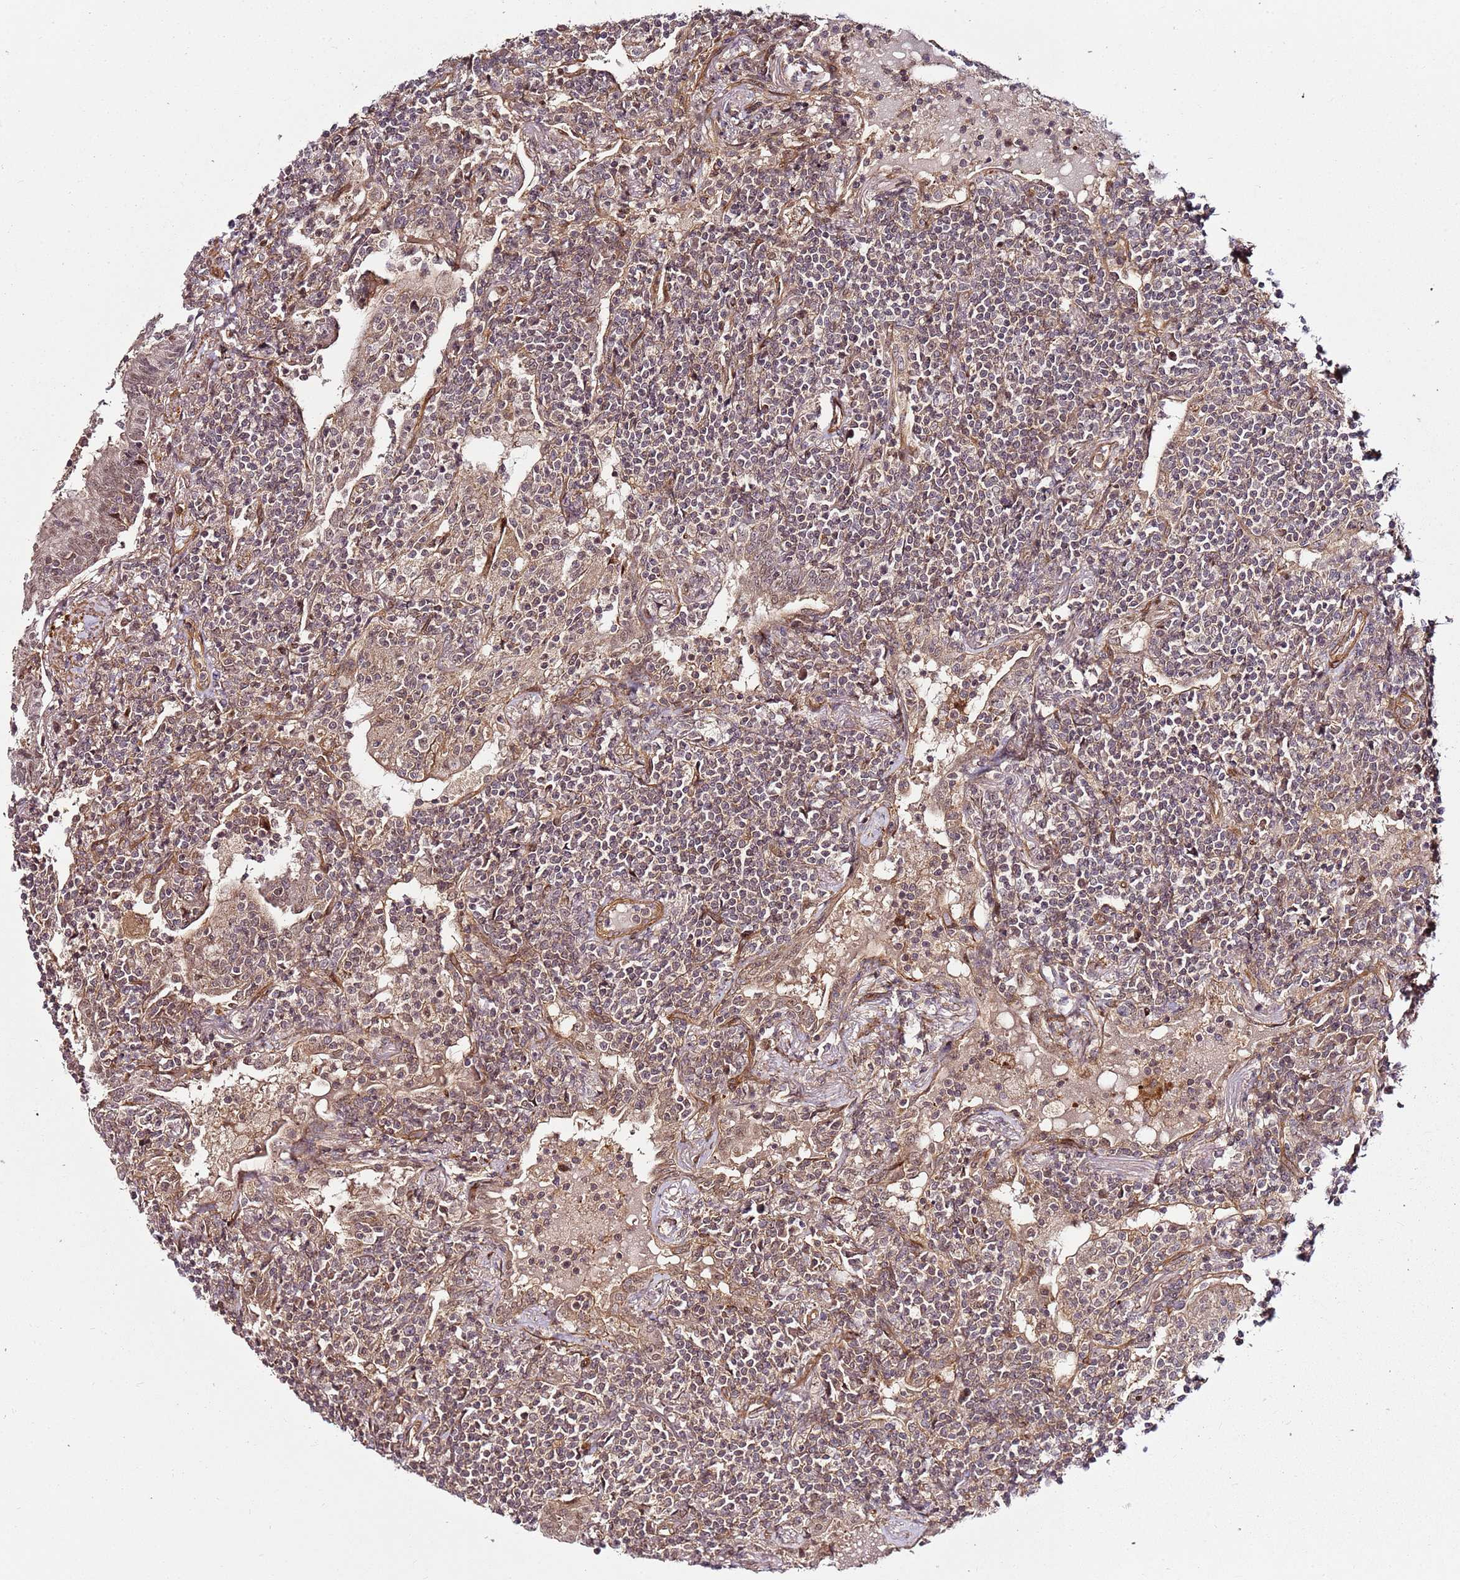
{"staining": {"intensity": "weak", "quantity": ">75%", "location": "cytoplasmic/membranous,nuclear"}, "tissue": "lymphoma", "cell_type": "Tumor cells", "image_type": "cancer", "snomed": [{"axis": "morphology", "description": "Malignant lymphoma, non-Hodgkin's type, Low grade"}, {"axis": "topography", "description": "Lung"}], "caption": "Malignant lymphoma, non-Hodgkin's type (low-grade) tissue exhibits weak cytoplasmic/membranous and nuclear staining in about >75% of tumor cells The staining is performed using DAB brown chromogen to label protein expression. The nuclei are counter-stained blue using hematoxylin.", "gene": "CCNYL1", "patient": {"sex": "female", "age": 71}}